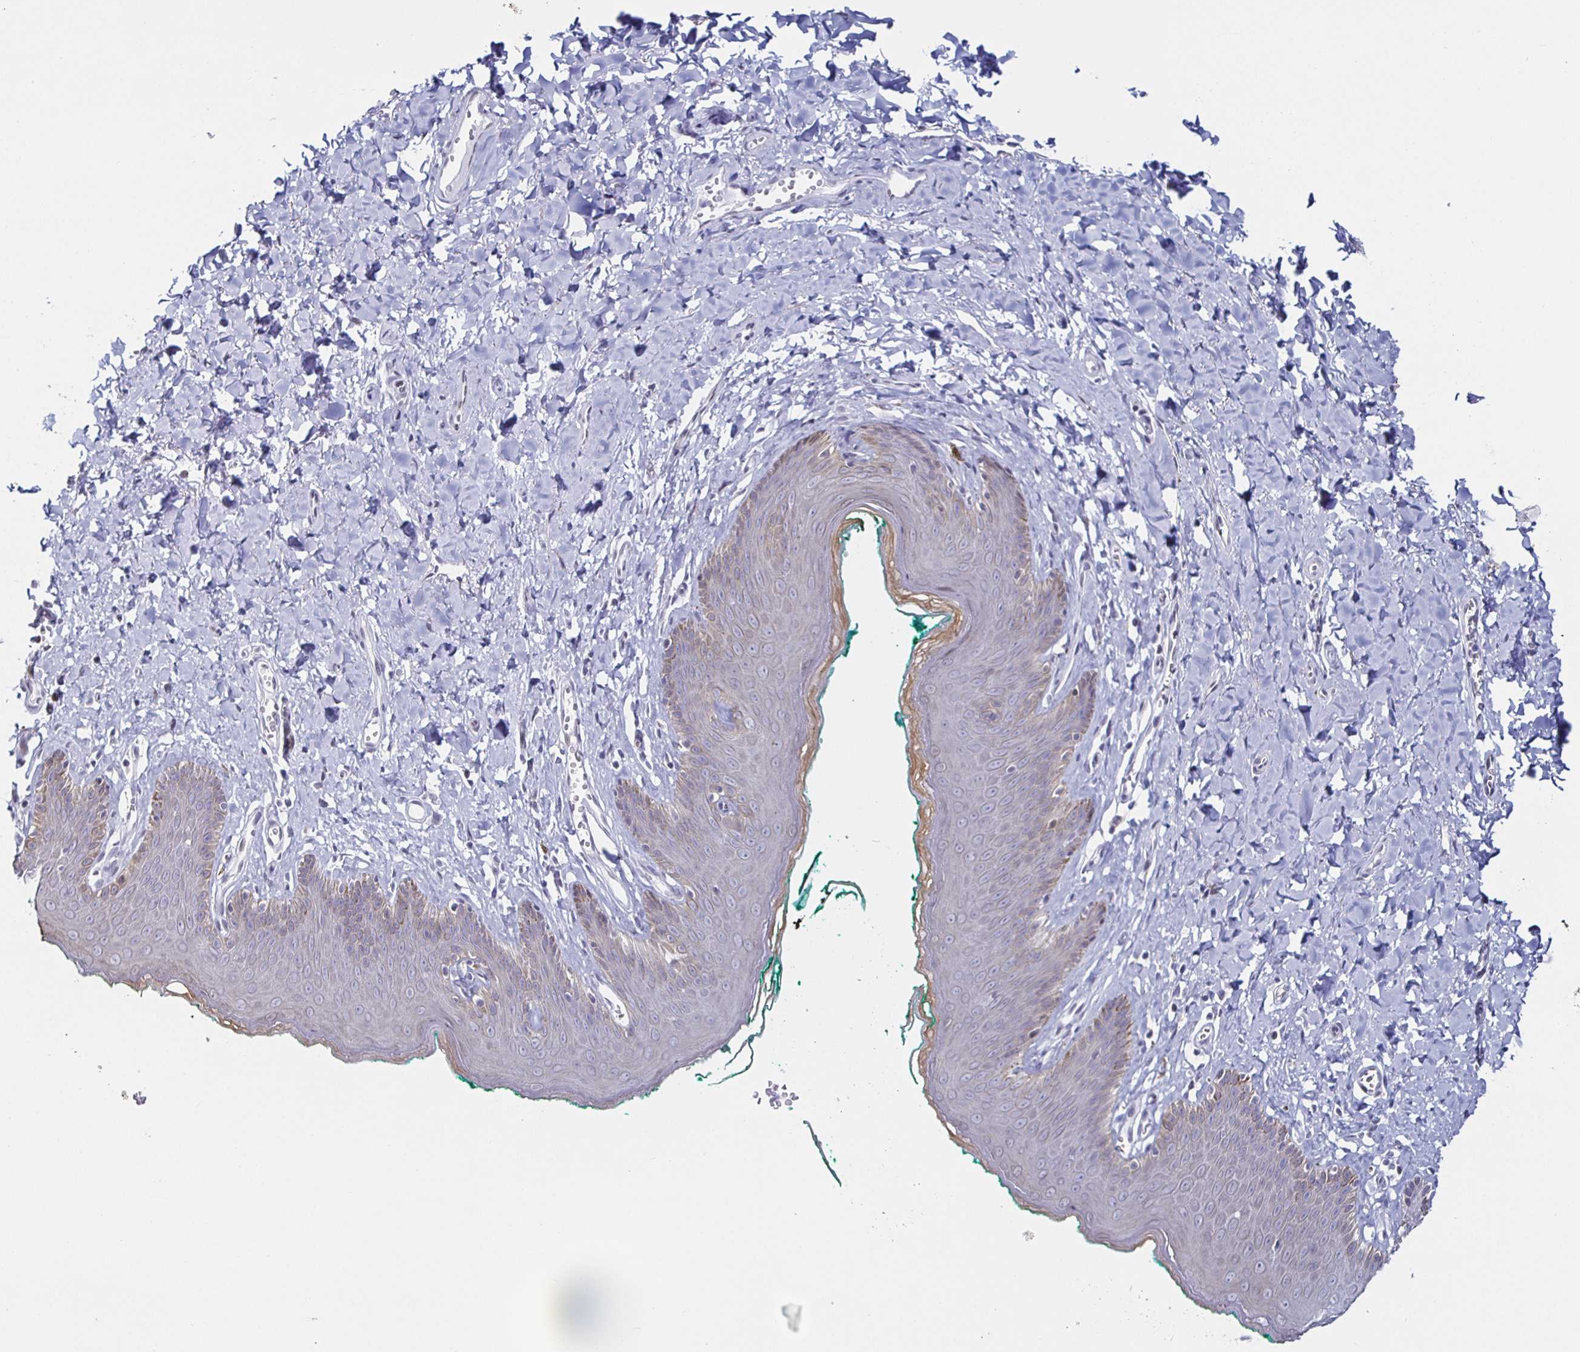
{"staining": {"intensity": "weak", "quantity": "<25%", "location": "cytoplasmic/membranous"}, "tissue": "skin", "cell_type": "Epidermal cells", "image_type": "normal", "snomed": [{"axis": "morphology", "description": "Normal tissue, NOS"}, {"axis": "topography", "description": "Vulva"}, {"axis": "topography", "description": "Peripheral nerve tissue"}], "caption": "This micrograph is of benign skin stained with immunohistochemistry to label a protein in brown with the nuclei are counter-stained blue. There is no staining in epidermal cells.", "gene": "KRT4", "patient": {"sex": "female", "age": 66}}